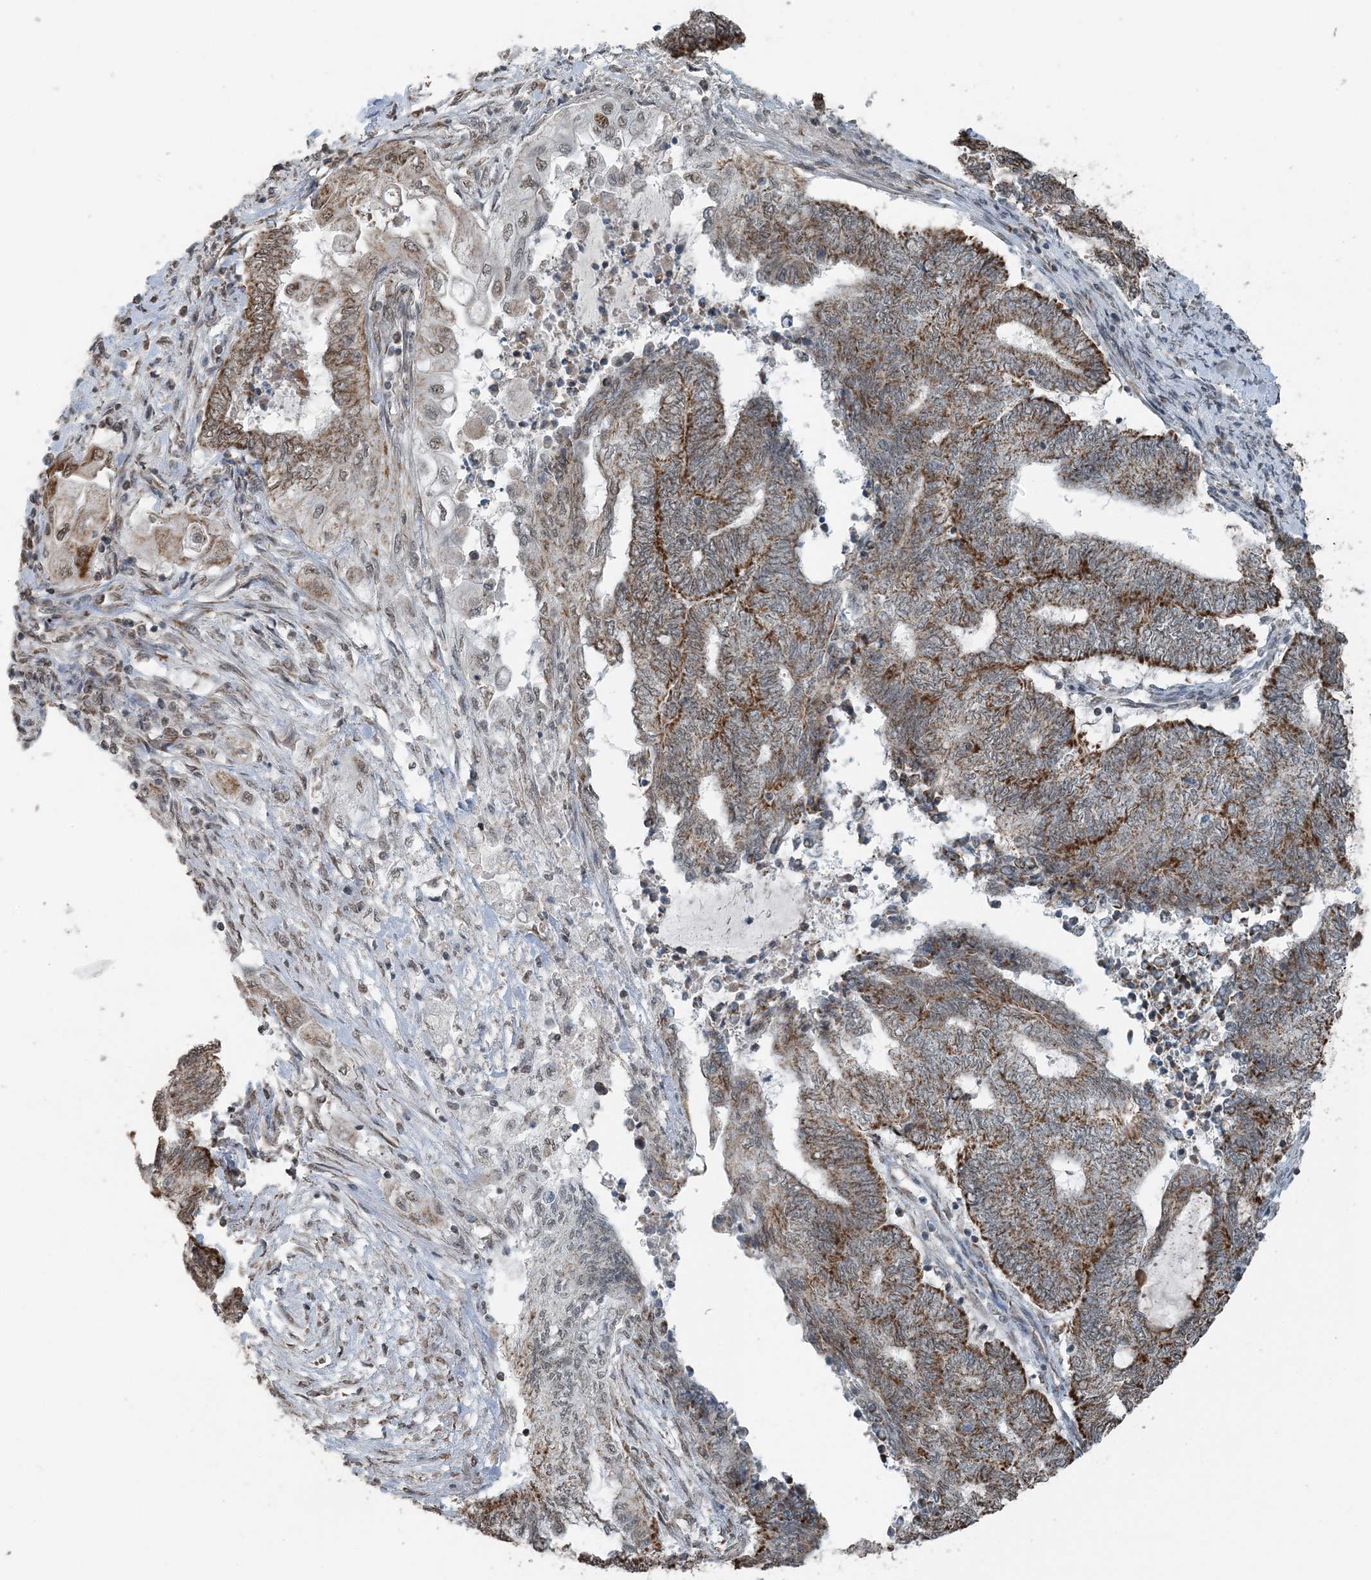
{"staining": {"intensity": "moderate", "quantity": ">75%", "location": "cytoplasmic/membranous"}, "tissue": "endometrial cancer", "cell_type": "Tumor cells", "image_type": "cancer", "snomed": [{"axis": "morphology", "description": "Adenocarcinoma, NOS"}, {"axis": "topography", "description": "Uterus"}, {"axis": "topography", "description": "Endometrium"}], "caption": "Endometrial cancer was stained to show a protein in brown. There is medium levels of moderate cytoplasmic/membranous expression in approximately >75% of tumor cells.", "gene": "PILRB", "patient": {"sex": "female", "age": 70}}